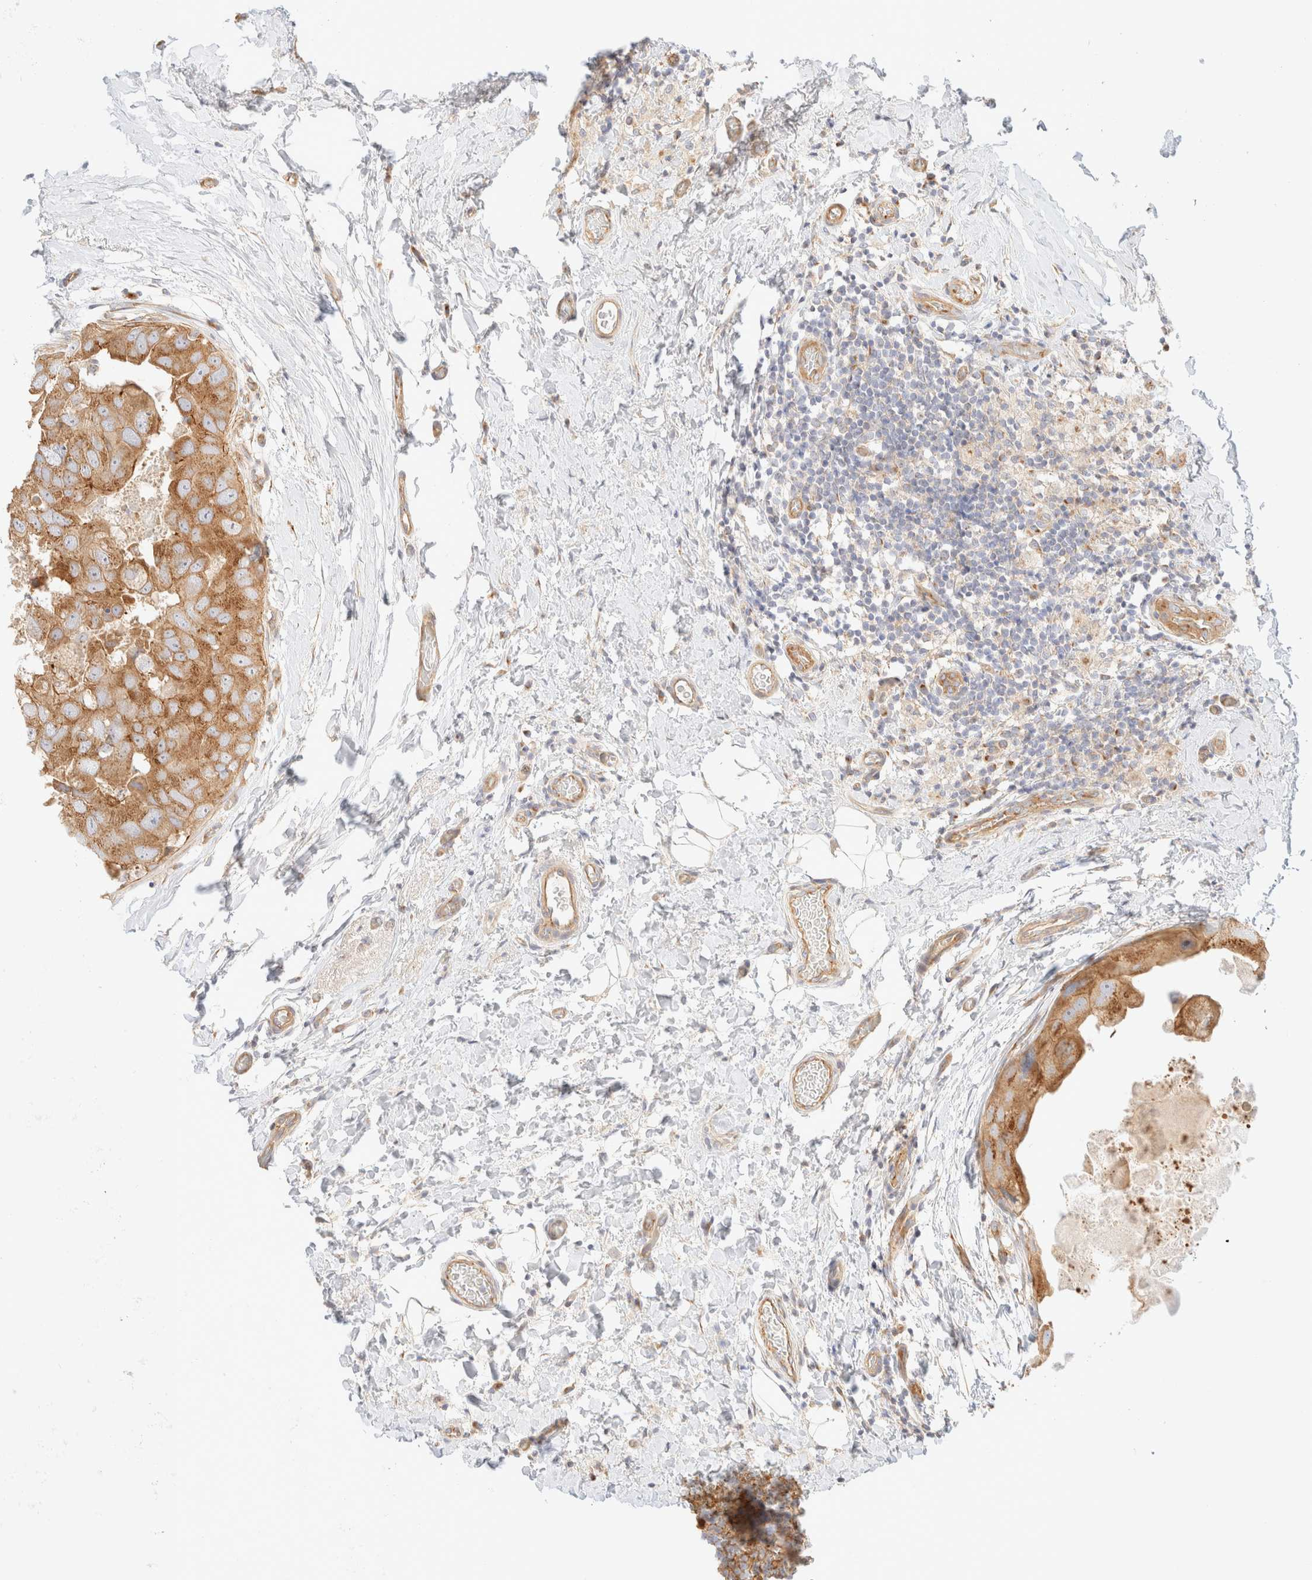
{"staining": {"intensity": "moderate", "quantity": ">75%", "location": "cytoplasmic/membranous"}, "tissue": "breast cancer", "cell_type": "Tumor cells", "image_type": "cancer", "snomed": [{"axis": "morphology", "description": "Duct carcinoma"}, {"axis": "topography", "description": "Breast"}], "caption": "Immunohistochemical staining of human breast cancer (intraductal carcinoma) displays medium levels of moderate cytoplasmic/membranous positivity in approximately >75% of tumor cells. (Stains: DAB (3,3'-diaminobenzidine) in brown, nuclei in blue, Microscopy: brightfield microscopy at high magnification).", "gene": "MYO10", "patient": {"sex": "female", "age": 62}}